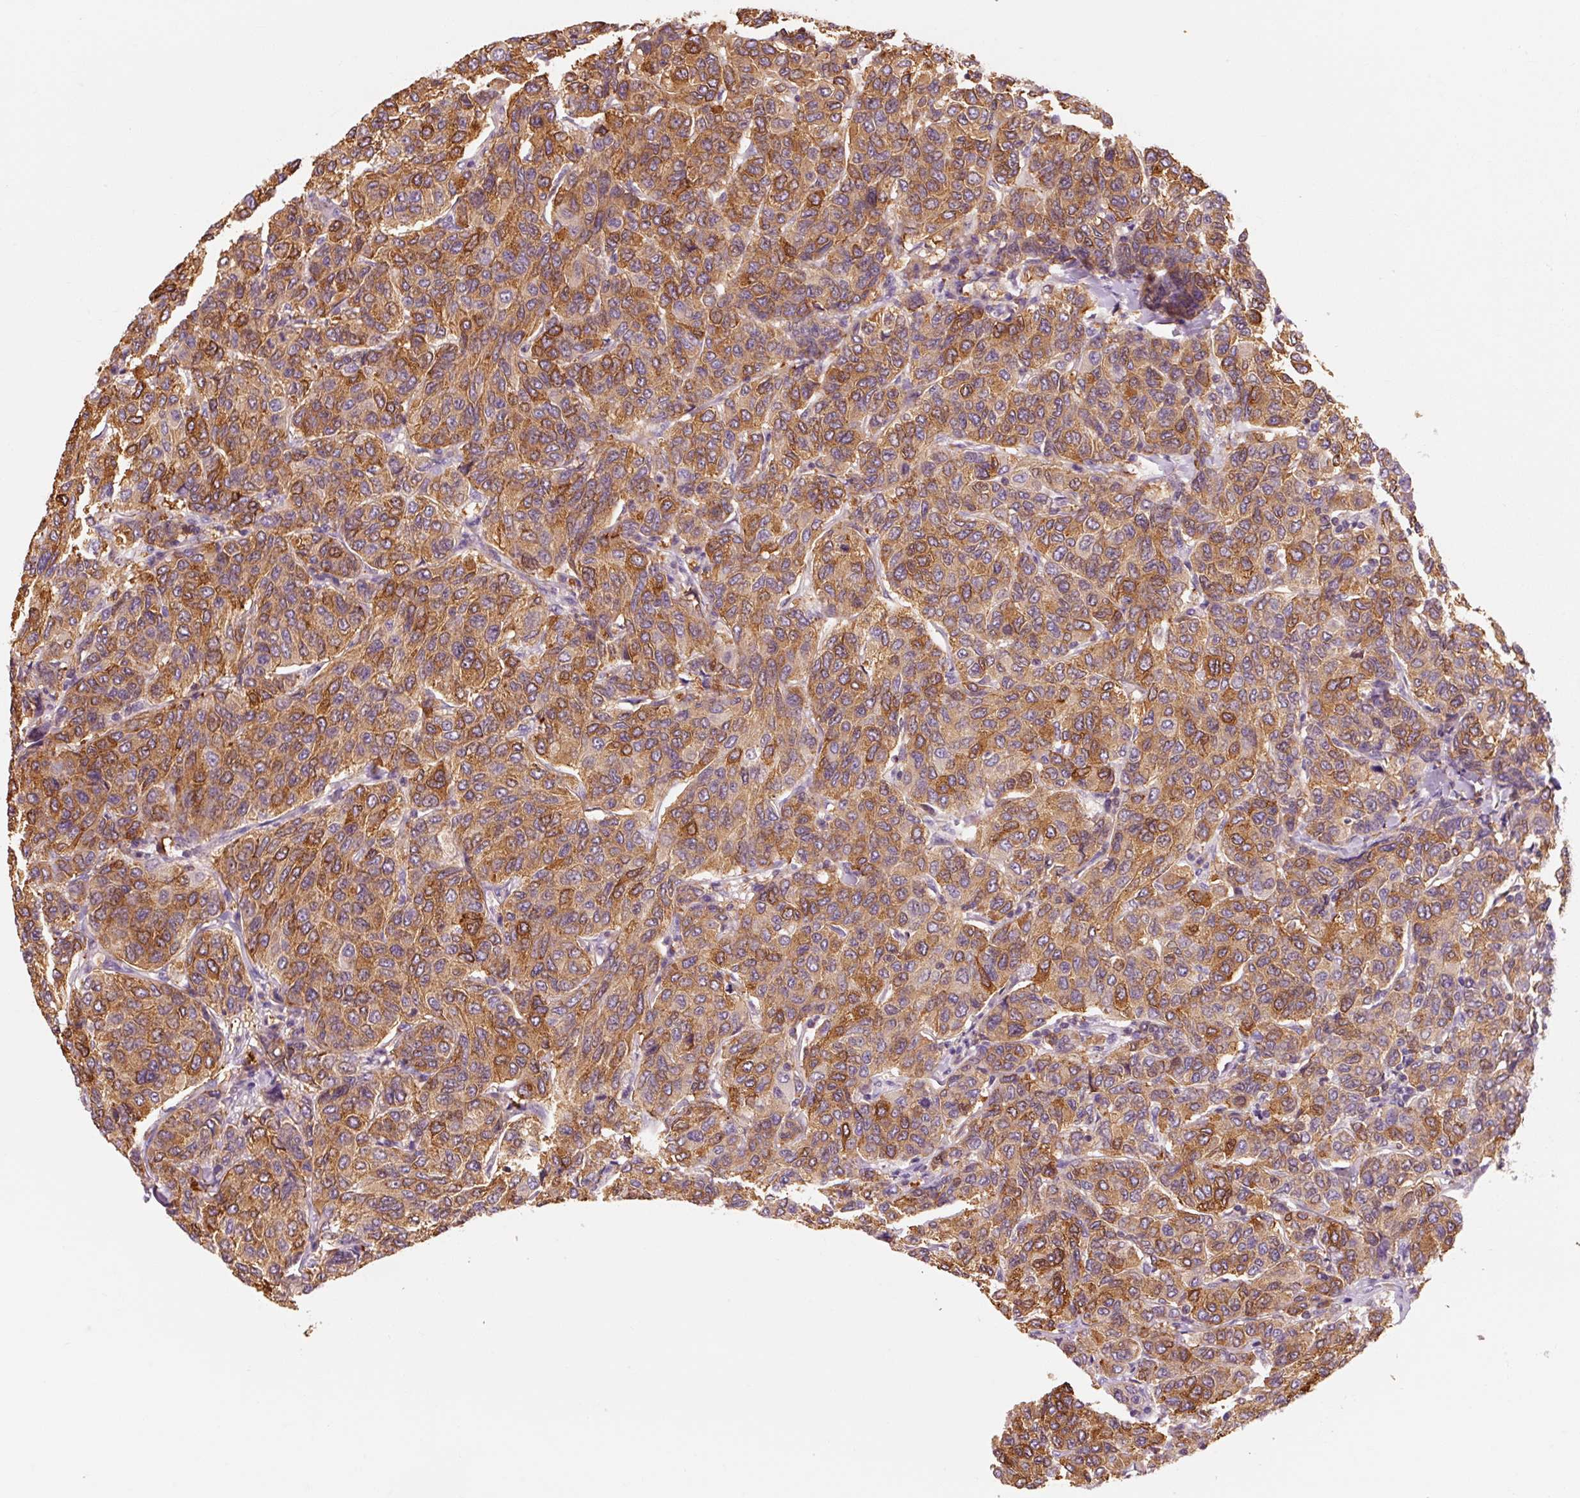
{"staining": {"intensity": "moderate", "quantity": ">75%", "location": "cytoplasmic/membranous"}, "tissue": "breast cancer", "cell_type": "Tumor cells", "image_type": "cancer", "snomed": [{"axis": "morphology", "description": "Duct carcinoma"}, {"axis": "topography", "description": "Breast"}], "caption": "A photomicrograph of human infiltrating ductal carcinoma (breast) stained for a protein displays moderate cytoplasmic/membranous brown staining in tumor cells. The protein of interest is stained brown, and the nuclei are stained in blue (DAB (3,3'-diaminobenzidine) IHC with brightfield microscopy, high magnification).", "gene": "OR8K1", "patient": {"sex": "female", "age": 55}}